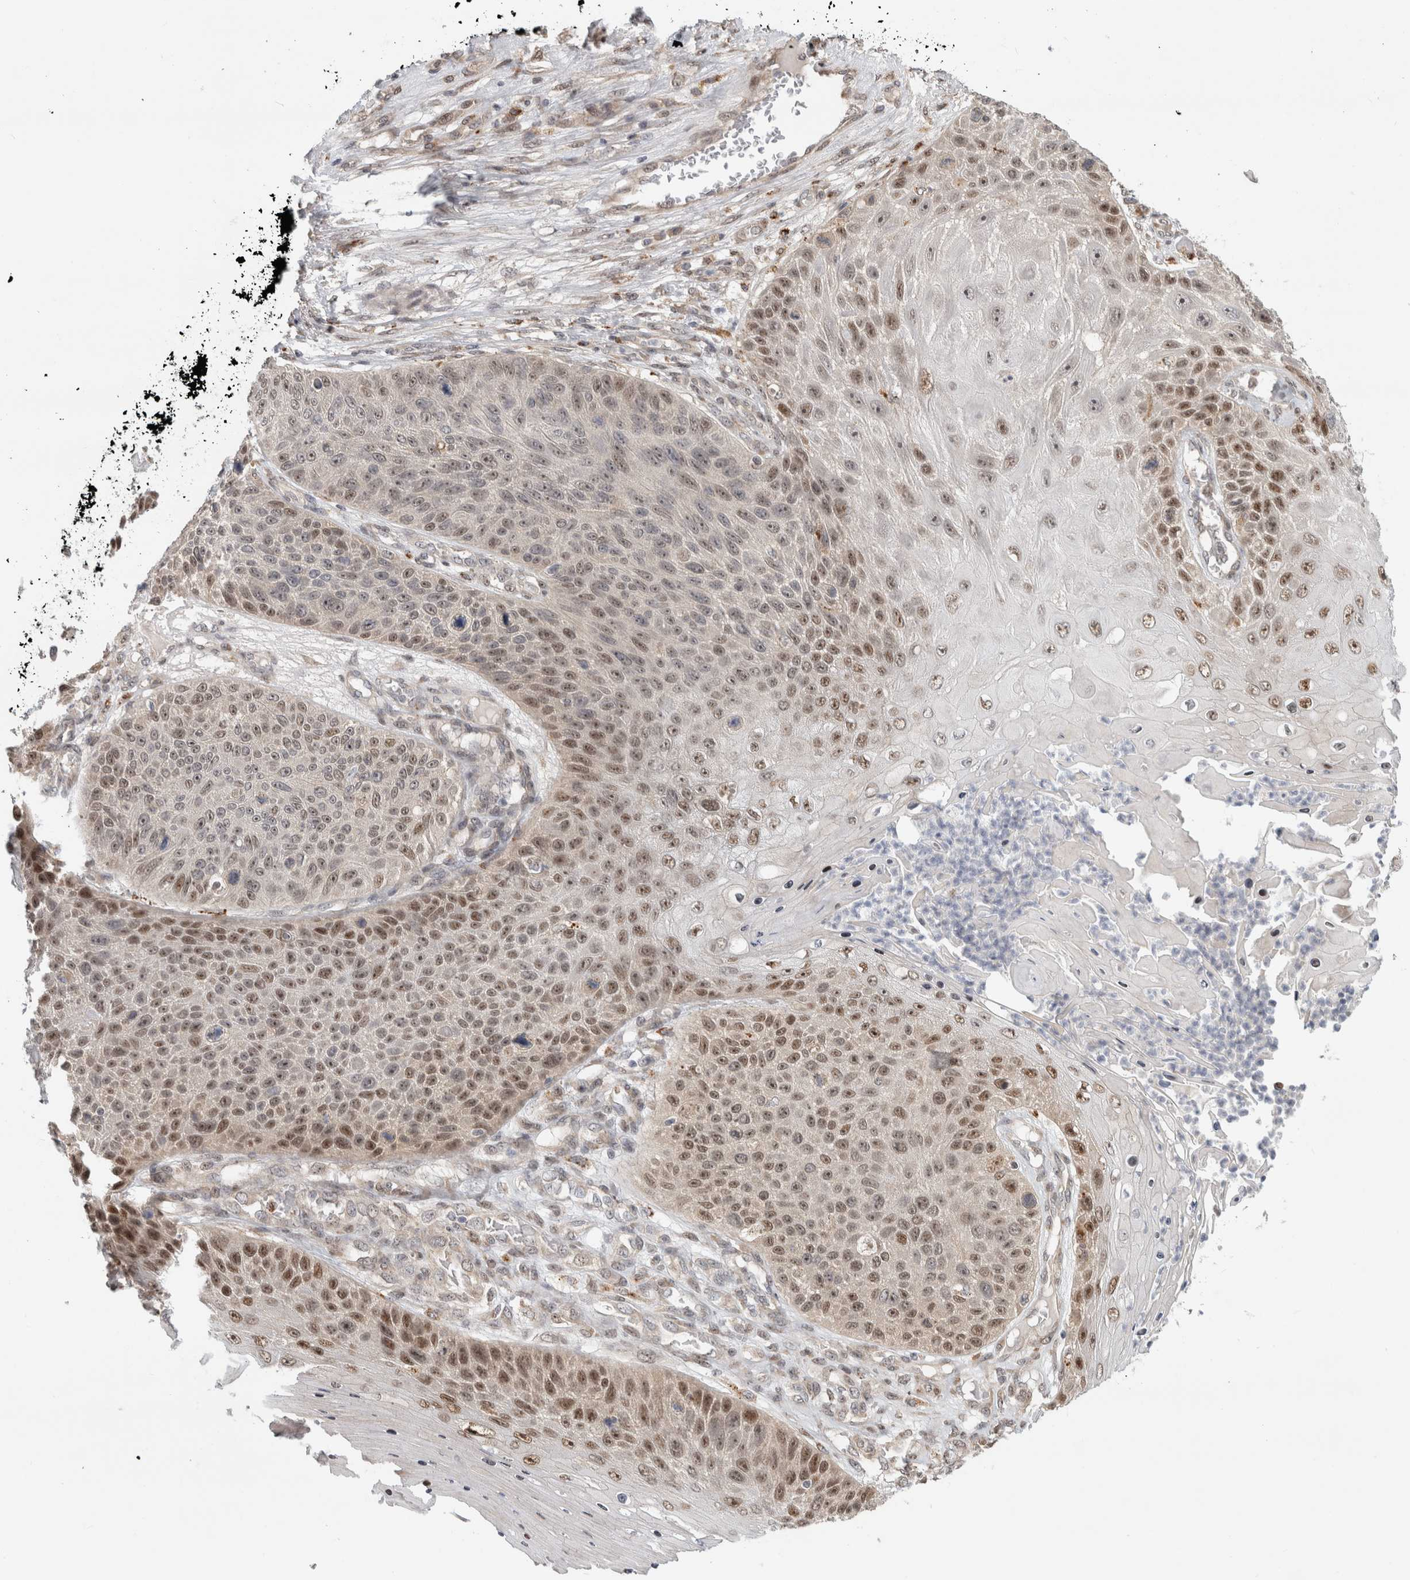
{"staining": {"intensity": "moderate", "quantity": ">75%", "location": "nuclear"}, "tissue": "skin cancer", "cell_type": "Tumor cells", "image_type": "cancer", "snomed": [{"axis": "morphology", "description": "Squamous cell carcinoma, NOS"}, {"axis": "topography", "description": "Skin"}], "caption": "DAB immunohistochemical staining of skin cancer exhibits moderate nuclear protein expression in approximately >75% of tumor cells.", "gene": "NAB2", "patient": {"sex": "female", "age": 88}}